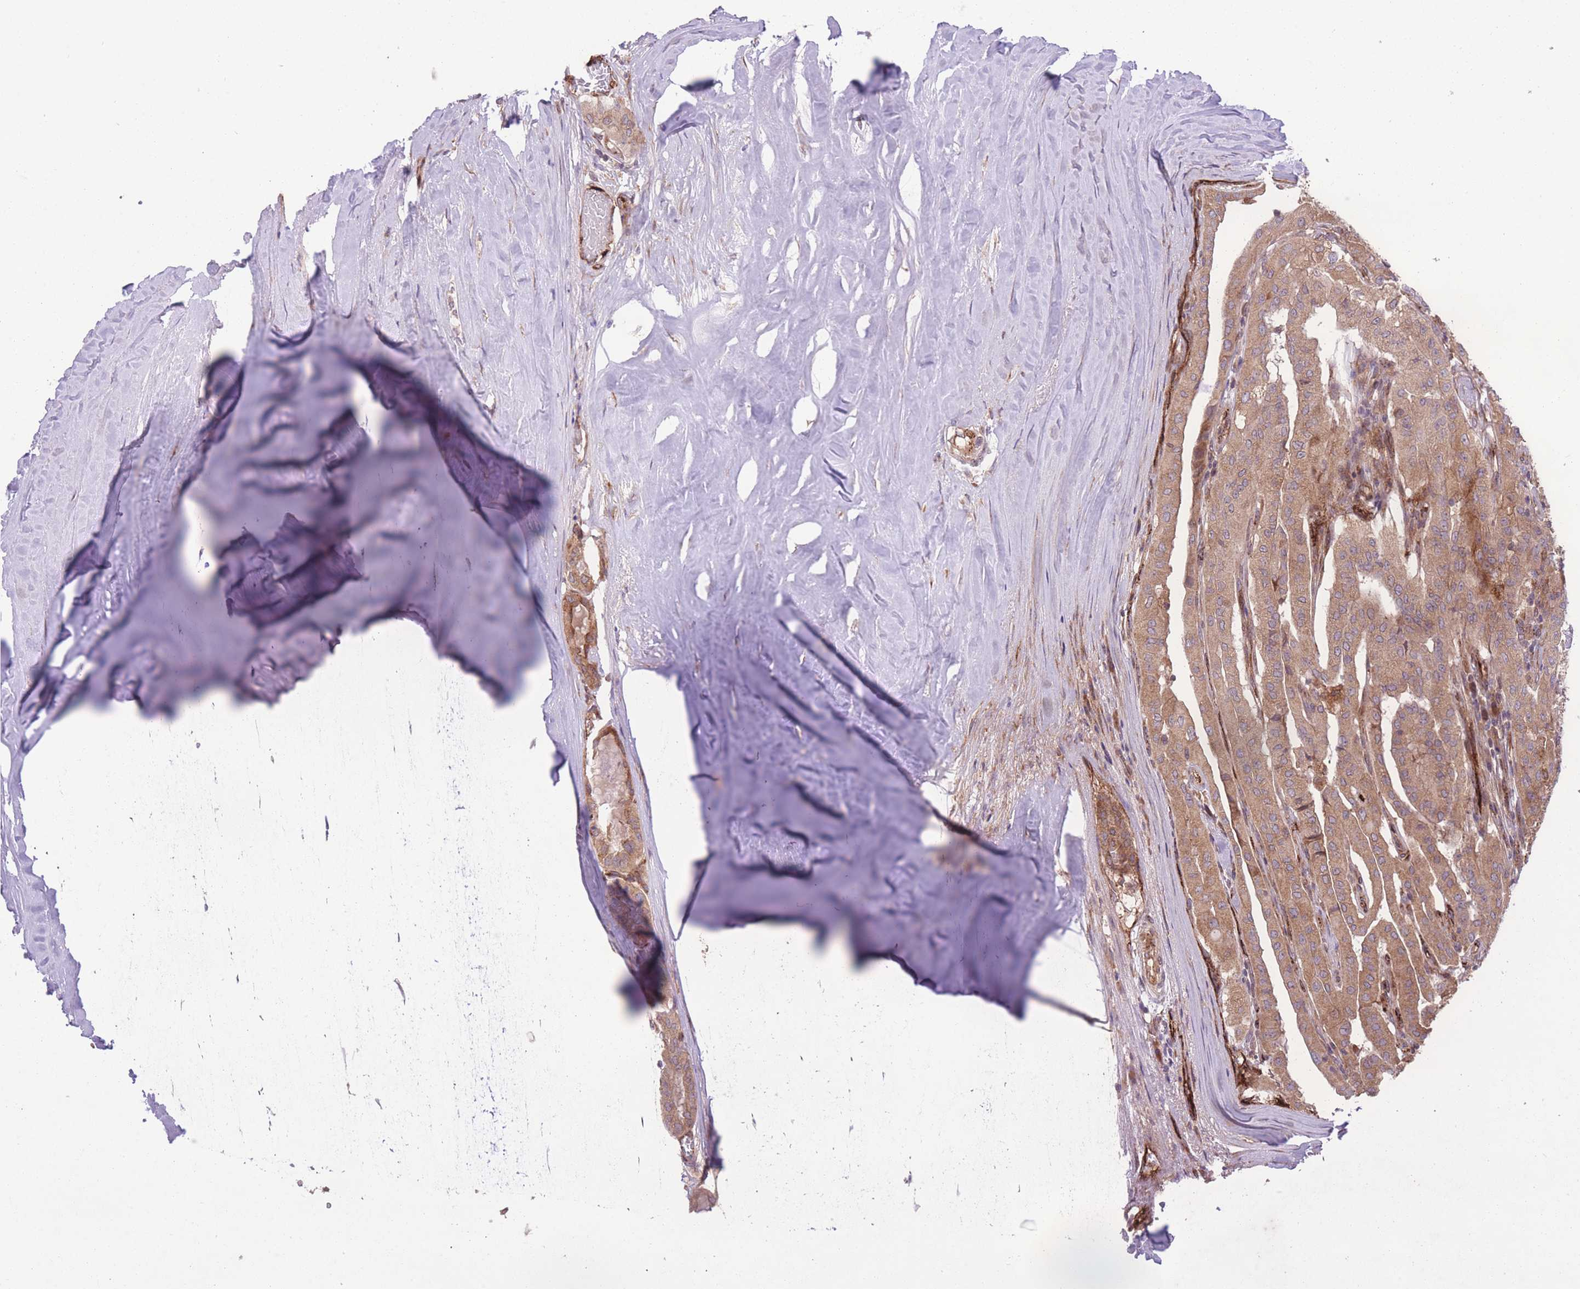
{"staining": {"intensity": "moderate", "quantity": ">75%", "location": "cytoplasmic/membranous"}, "tissue": "thyroid cancer", "cell_type": "Tumor cells", "image_type": "cancer", "snomed": [{"axis": "morphology", "description": "Papillary adenocarcinoma, NOS"}, {"axis": "topography", "description": "Thyroid gland"}], "caption": "Immunohistochemistry image of human papillary adenocarcinoma (thyroid) stained for a protein (brown), which shows medium levels of moderate cytoplasmic/membranous positivity in approximately >75% of tumor cells.", "gene": "CISH", "patient": {"sex": "female", "age": 59}}